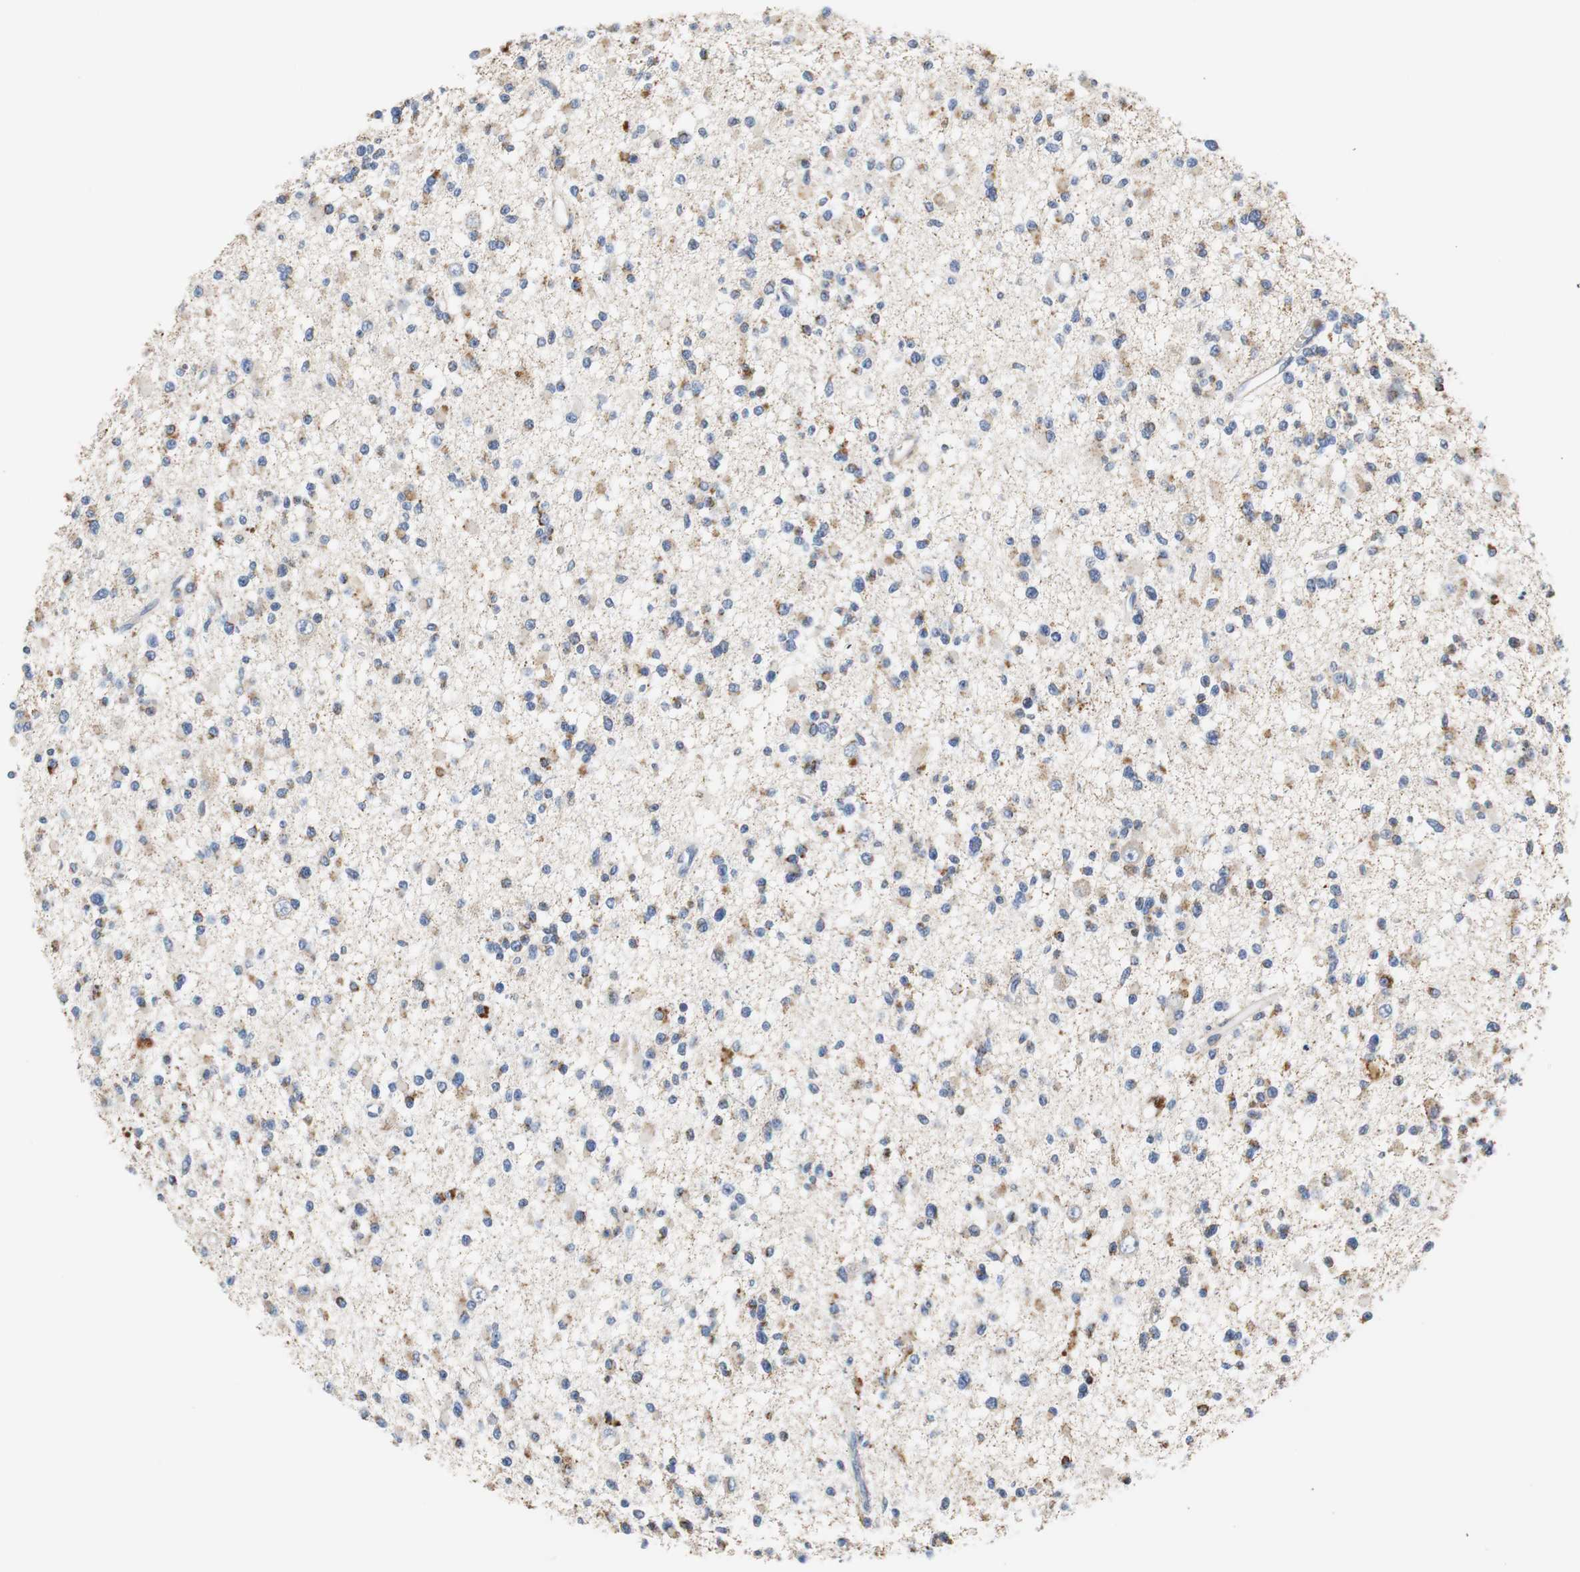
{"staining": {"intensity": "moderate", "quantity": "25%-75%", "location": "cytoplasmic/membranous"}, "tissue": "glioma", "cell_type": "Tumor cells", "image_type": "cancer", "snomed": [{"axis": "morphology", "description": "Glioma, malignant, Low grade"}, {"axis": "topography", "description": "Brain"}], "caption": "Immunohistochemical staining of glioma exhibits moderate cytoplasmic/membranous protein positivity in about 25%-75% of tumor cells.", "gene": "VAMP8", "patient": {"sex": "female", "age": 22}}